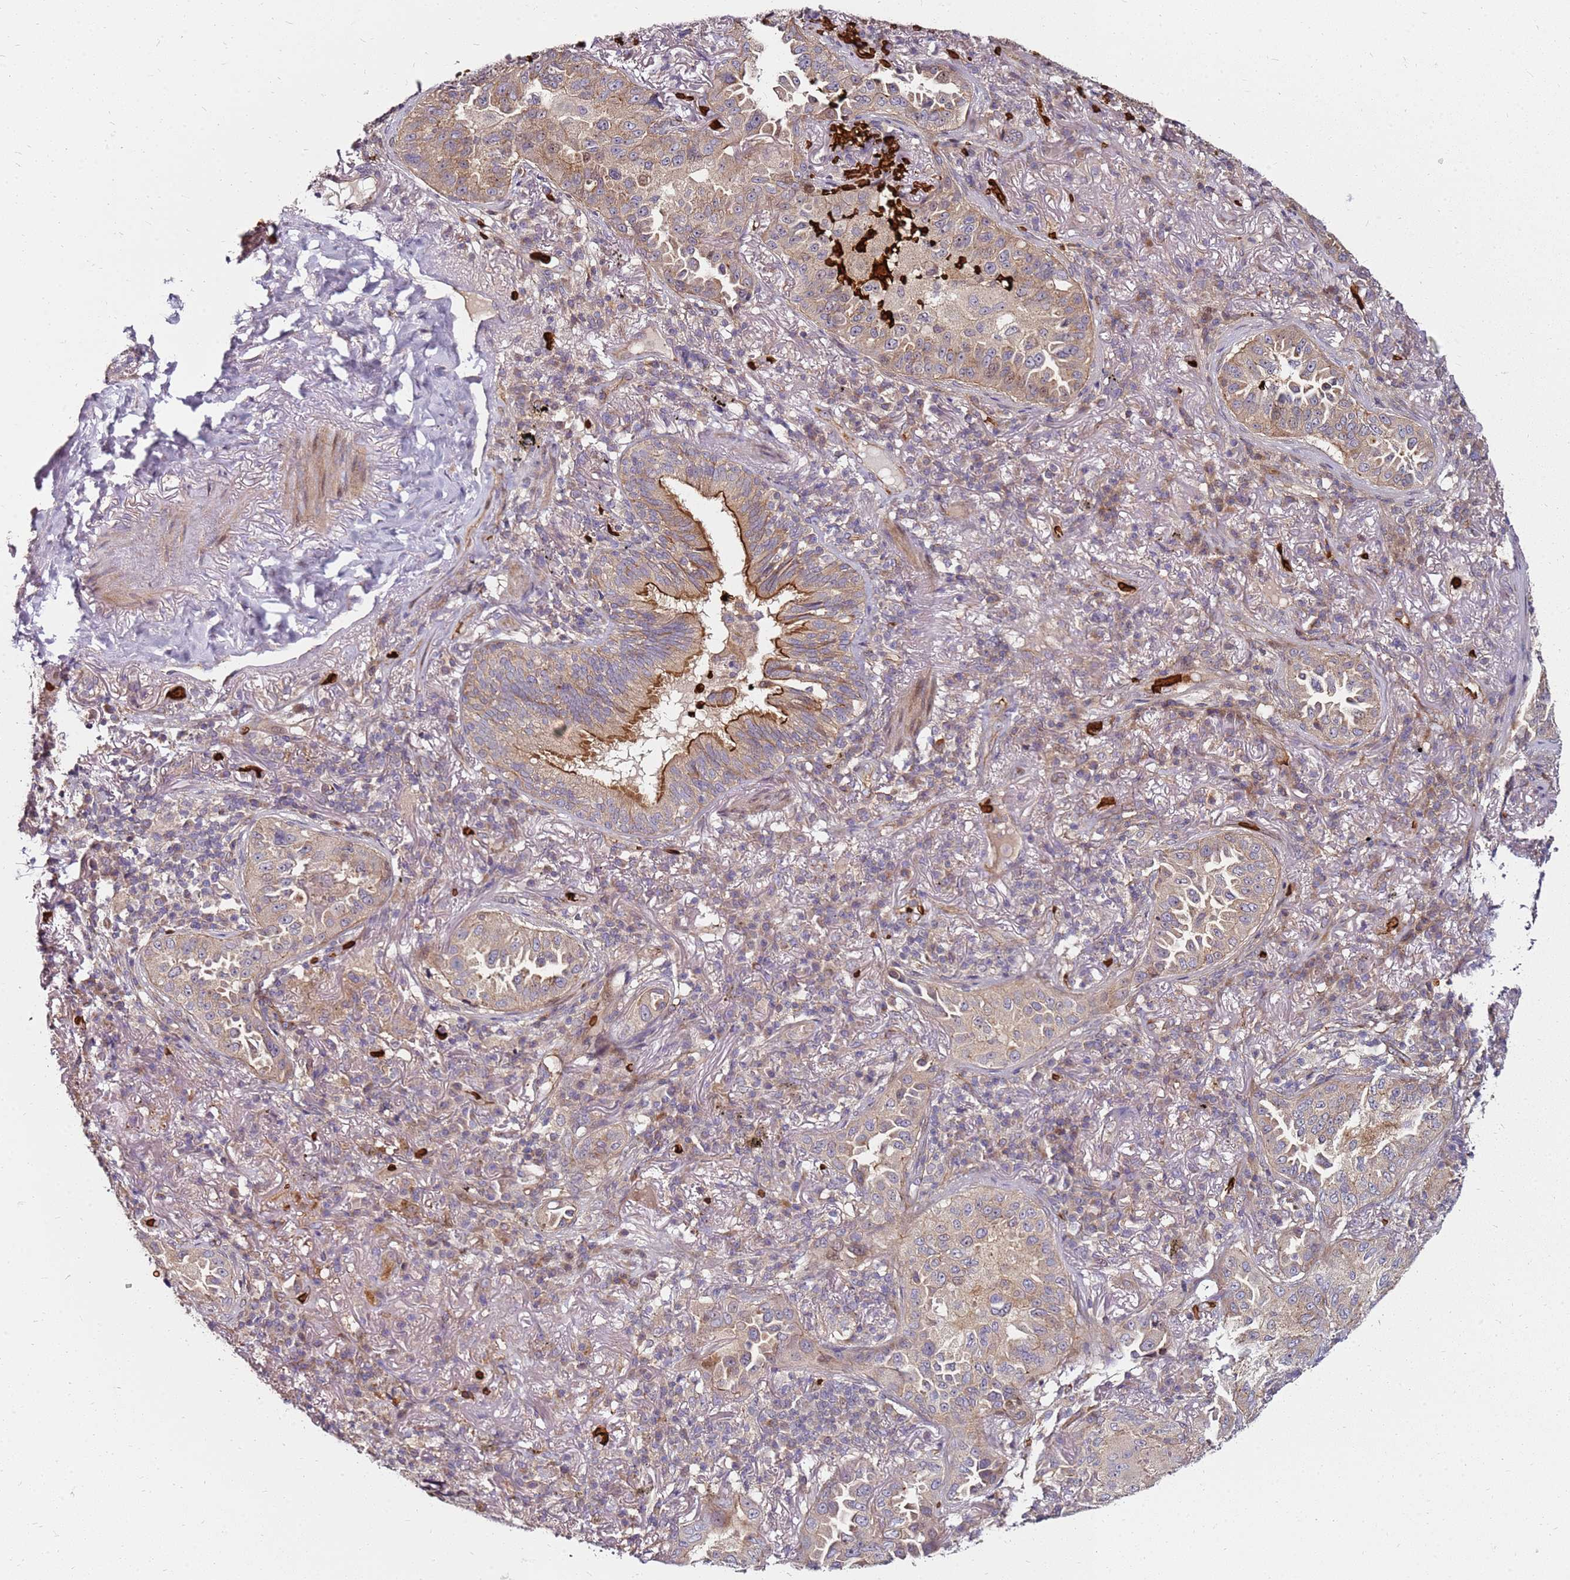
{"staining": {"intensity": "weak", "quantity": ">75%", "location": "cytoplasmic/membranous"}, "tissue": "lung cancer", "cell_type": "Tumor cells", "image_type": "cancer", "snomed": [{"axis": "morphology", "description": "Adenocarcinoma, NOS"}, {"axis": "topography", "description": "Lung"}], "caption": "Immunohistochemistry (IHC) (DAB) staining of human lung cancer (adenocarcinoma) demonstrates weak cytoplasmic/membranous protein expression in about >75% of tumor cells.", "gene": "RNF11", "patient": {"sex": "female", "age": 69}}